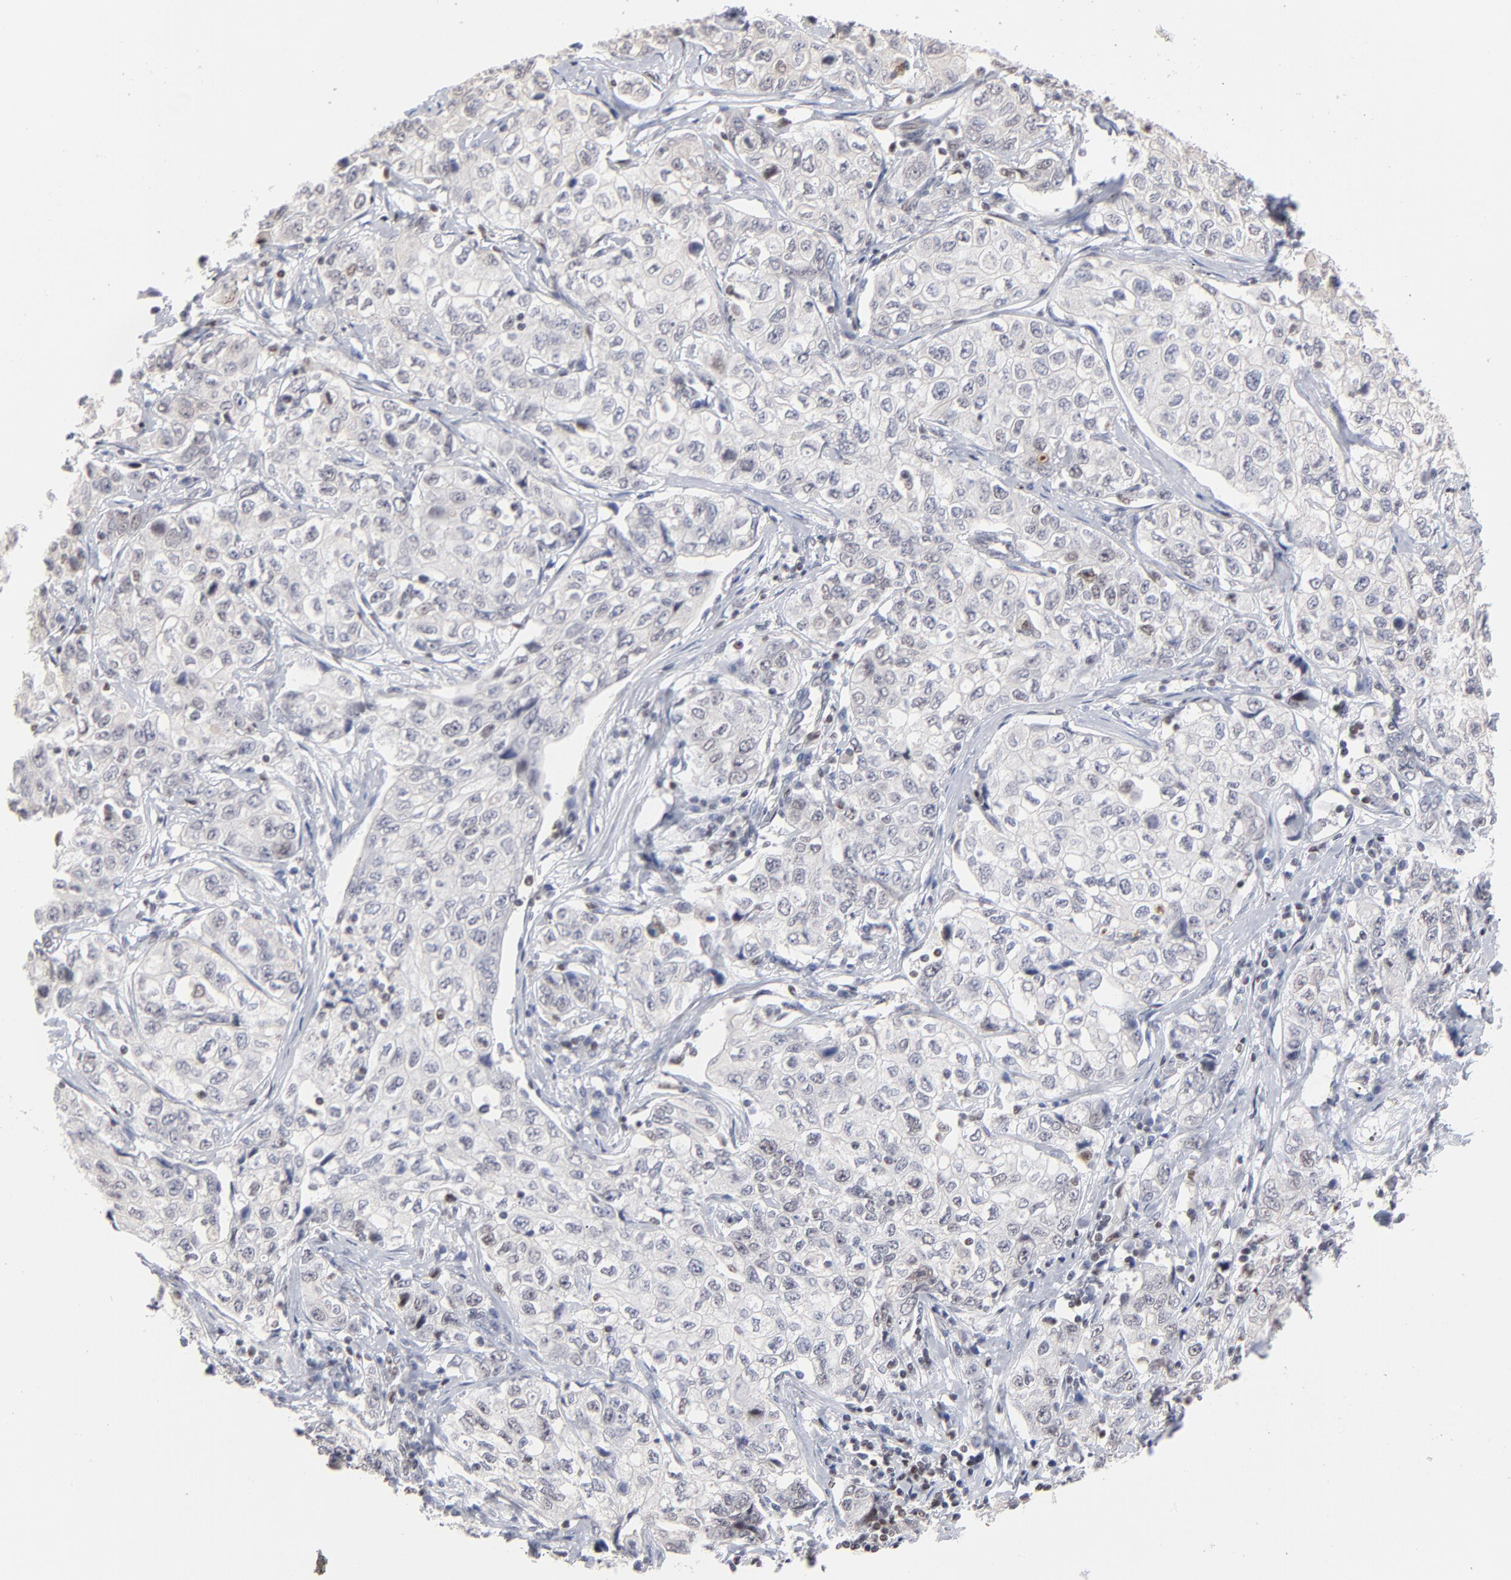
{"staining": {"intensity": "negative", "quantity": "none", "location": "none"}, "tissue": "stomach cancer", "cell_type": "Tumor cells", "image_type": "cancer", "snomed": [{"axis": "morphology", "description": "Adenocarcinoma, NOS"}, {"axis": "topography", "description": "Stomach"}], "caption": "This photomicrograph is of stomach cancer (adenocarcinoma) stained with IHC to label a protein in brown with the nuclei are counter-stained blue. There is no expression in tumor cells. (Stains: DAB immunohistochemistry (IHC) with hematoxylin counter stain, Microscopy: brightfield microscopy at high magnification).", "gene": "MAX", "patient": {"sex": "male", "age": 48}}